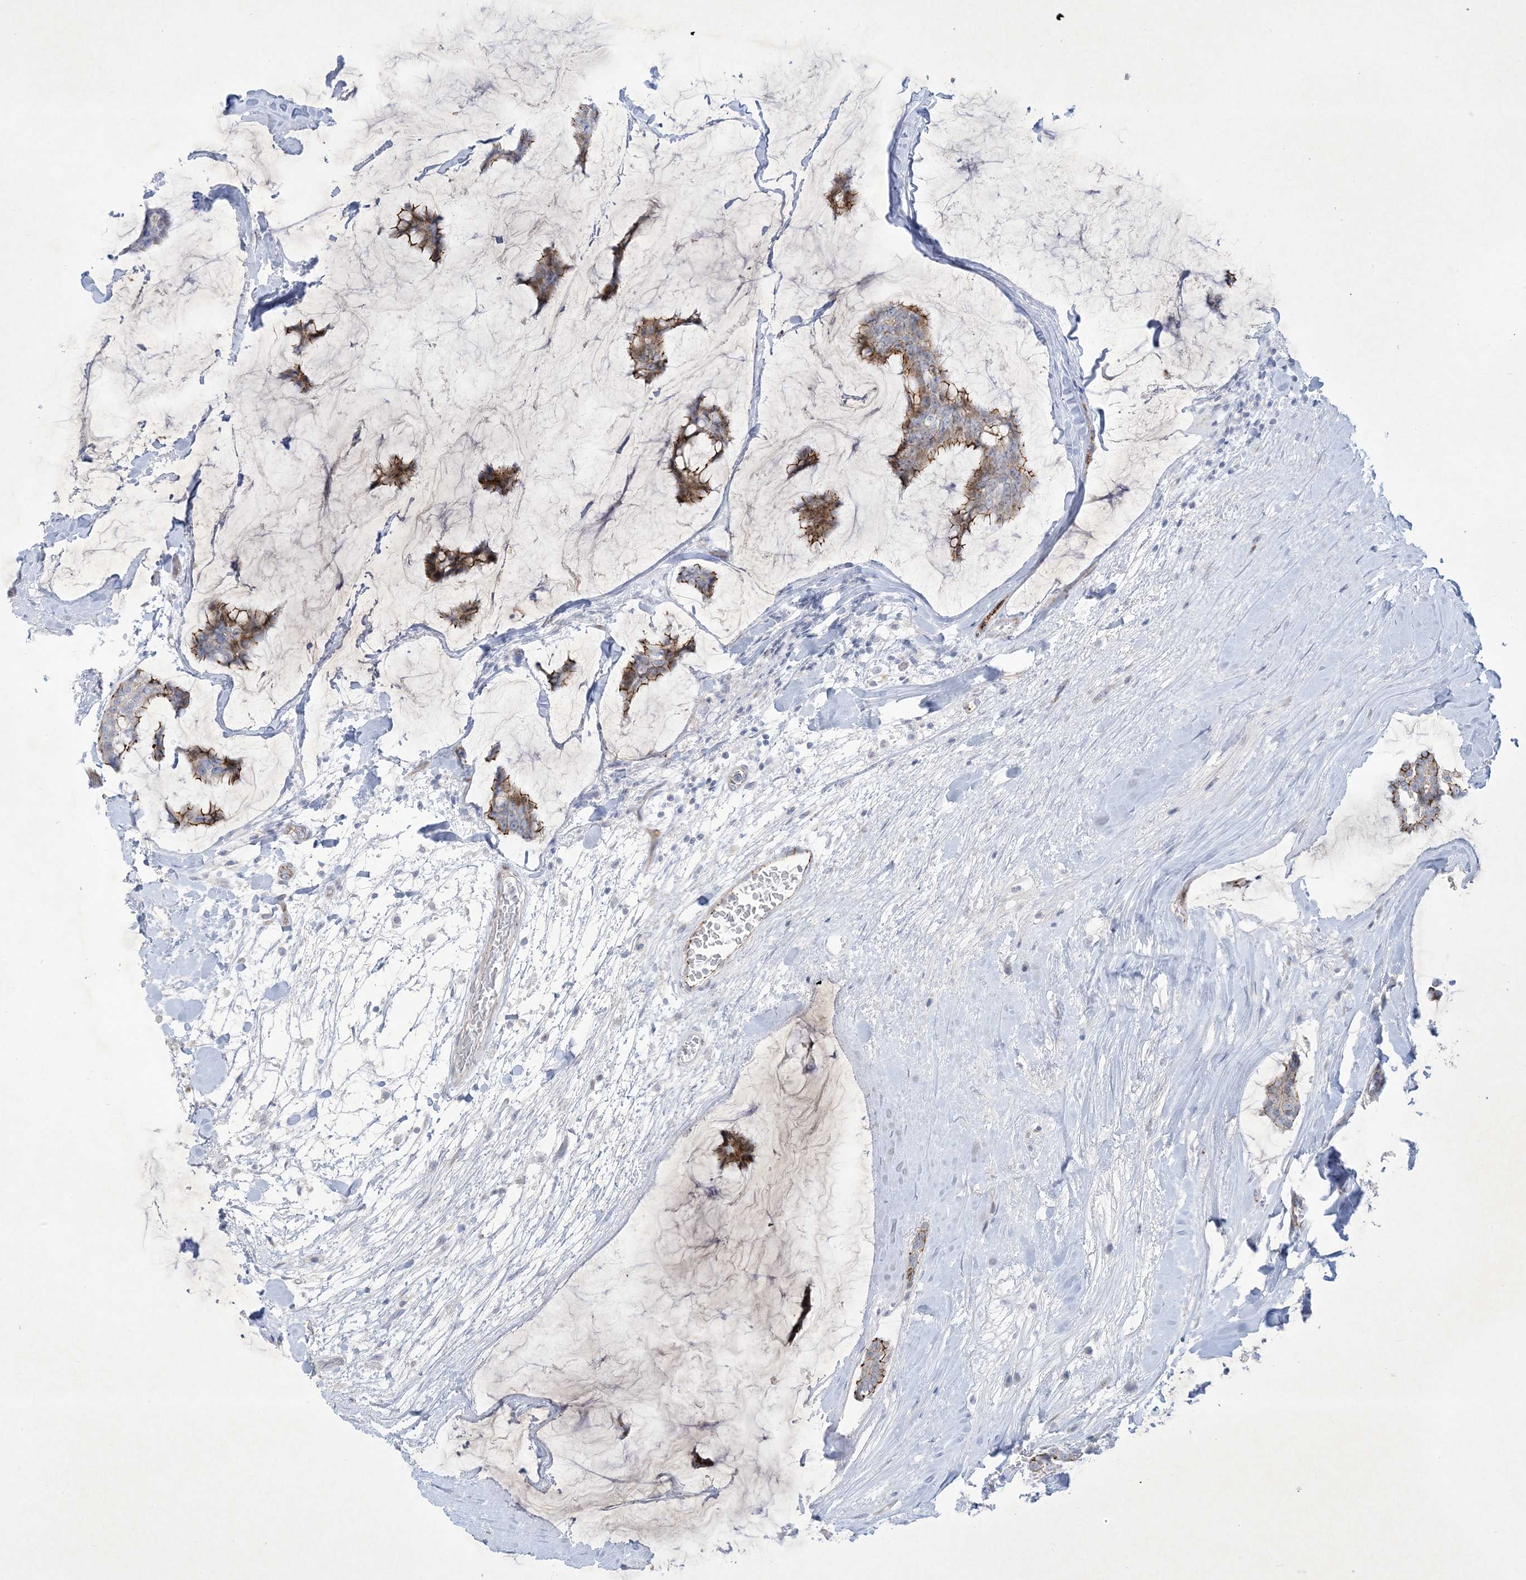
{"staining": {"intensity": "moderate", "quantity": "25%-75%", "location": "cytoplasmic/membranous"}, "tissue": "breast cancer", "cell_type": "Tumor cells", "image_type": "cancer", "snomed": [{"axis": "morphology", "description": "Duct carcinoma"}, {"axis": "topography", "description": "Breast"}], "caption": "A micrograph showing moderate cytoplasmic/membranous expression in about 25%-75% of tumor cells in breast cancer, as visualized by brown immunohistochemical staining.", "gene": "B3GNT7", "patient": {"sex": "female", "age": 93}}